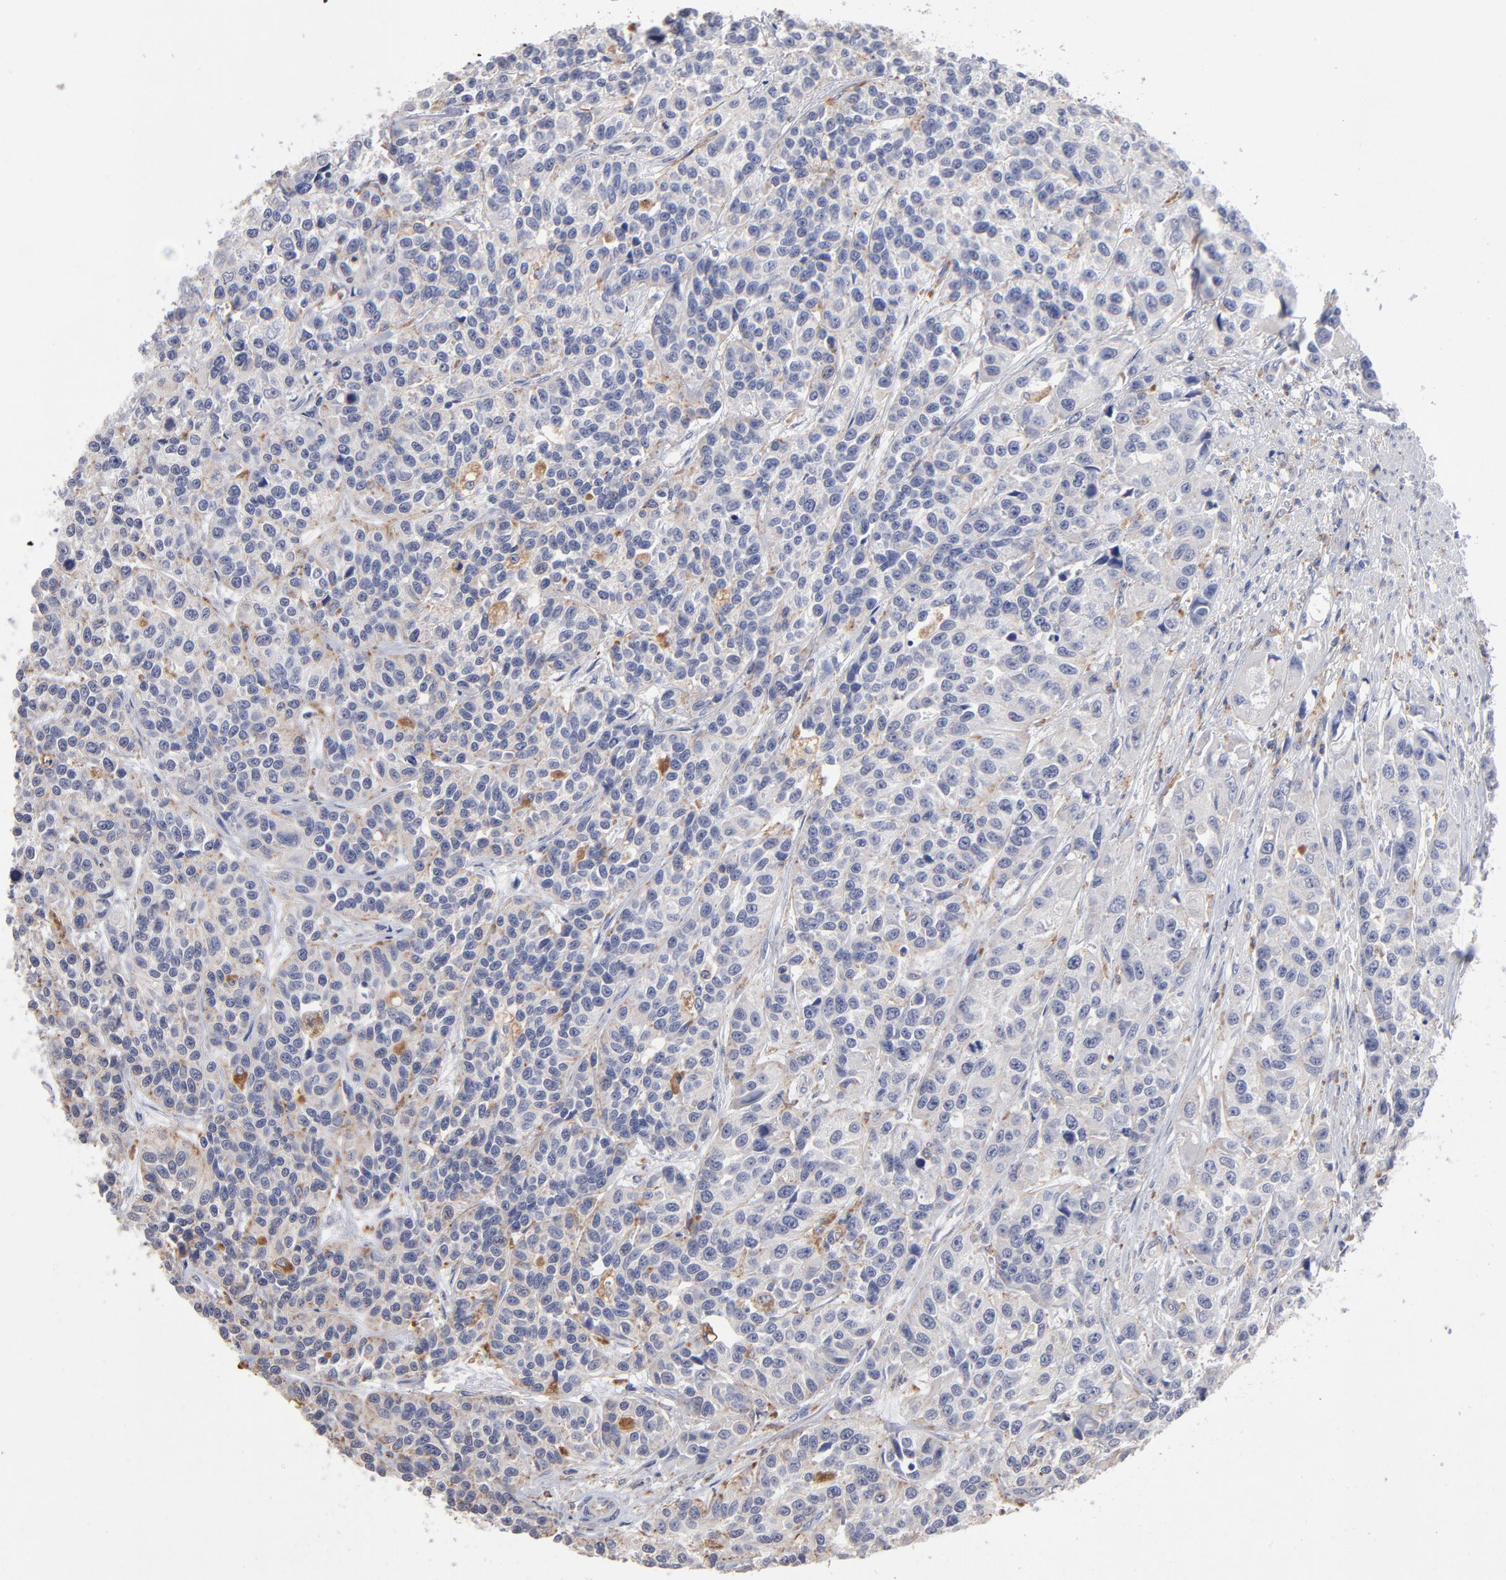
{"staining": {"intensity": "negative", "quantity": "none", "location": "none"}, "tissue": "urothelial cancer", "cell_type": "Tumor cells", "image_type": "cancer", "snomed": [{"axis": "morphology", "description": "Urothelial carcinoma, High grade"}, {"axis": "topography", "description": "Urinary bladder"}], "caption": "The histopathology image displays no significant staining in tumor cells of urothelial cancer.", "gene": "RRAGB", "patient": {"sex": "female", "age": 81}}